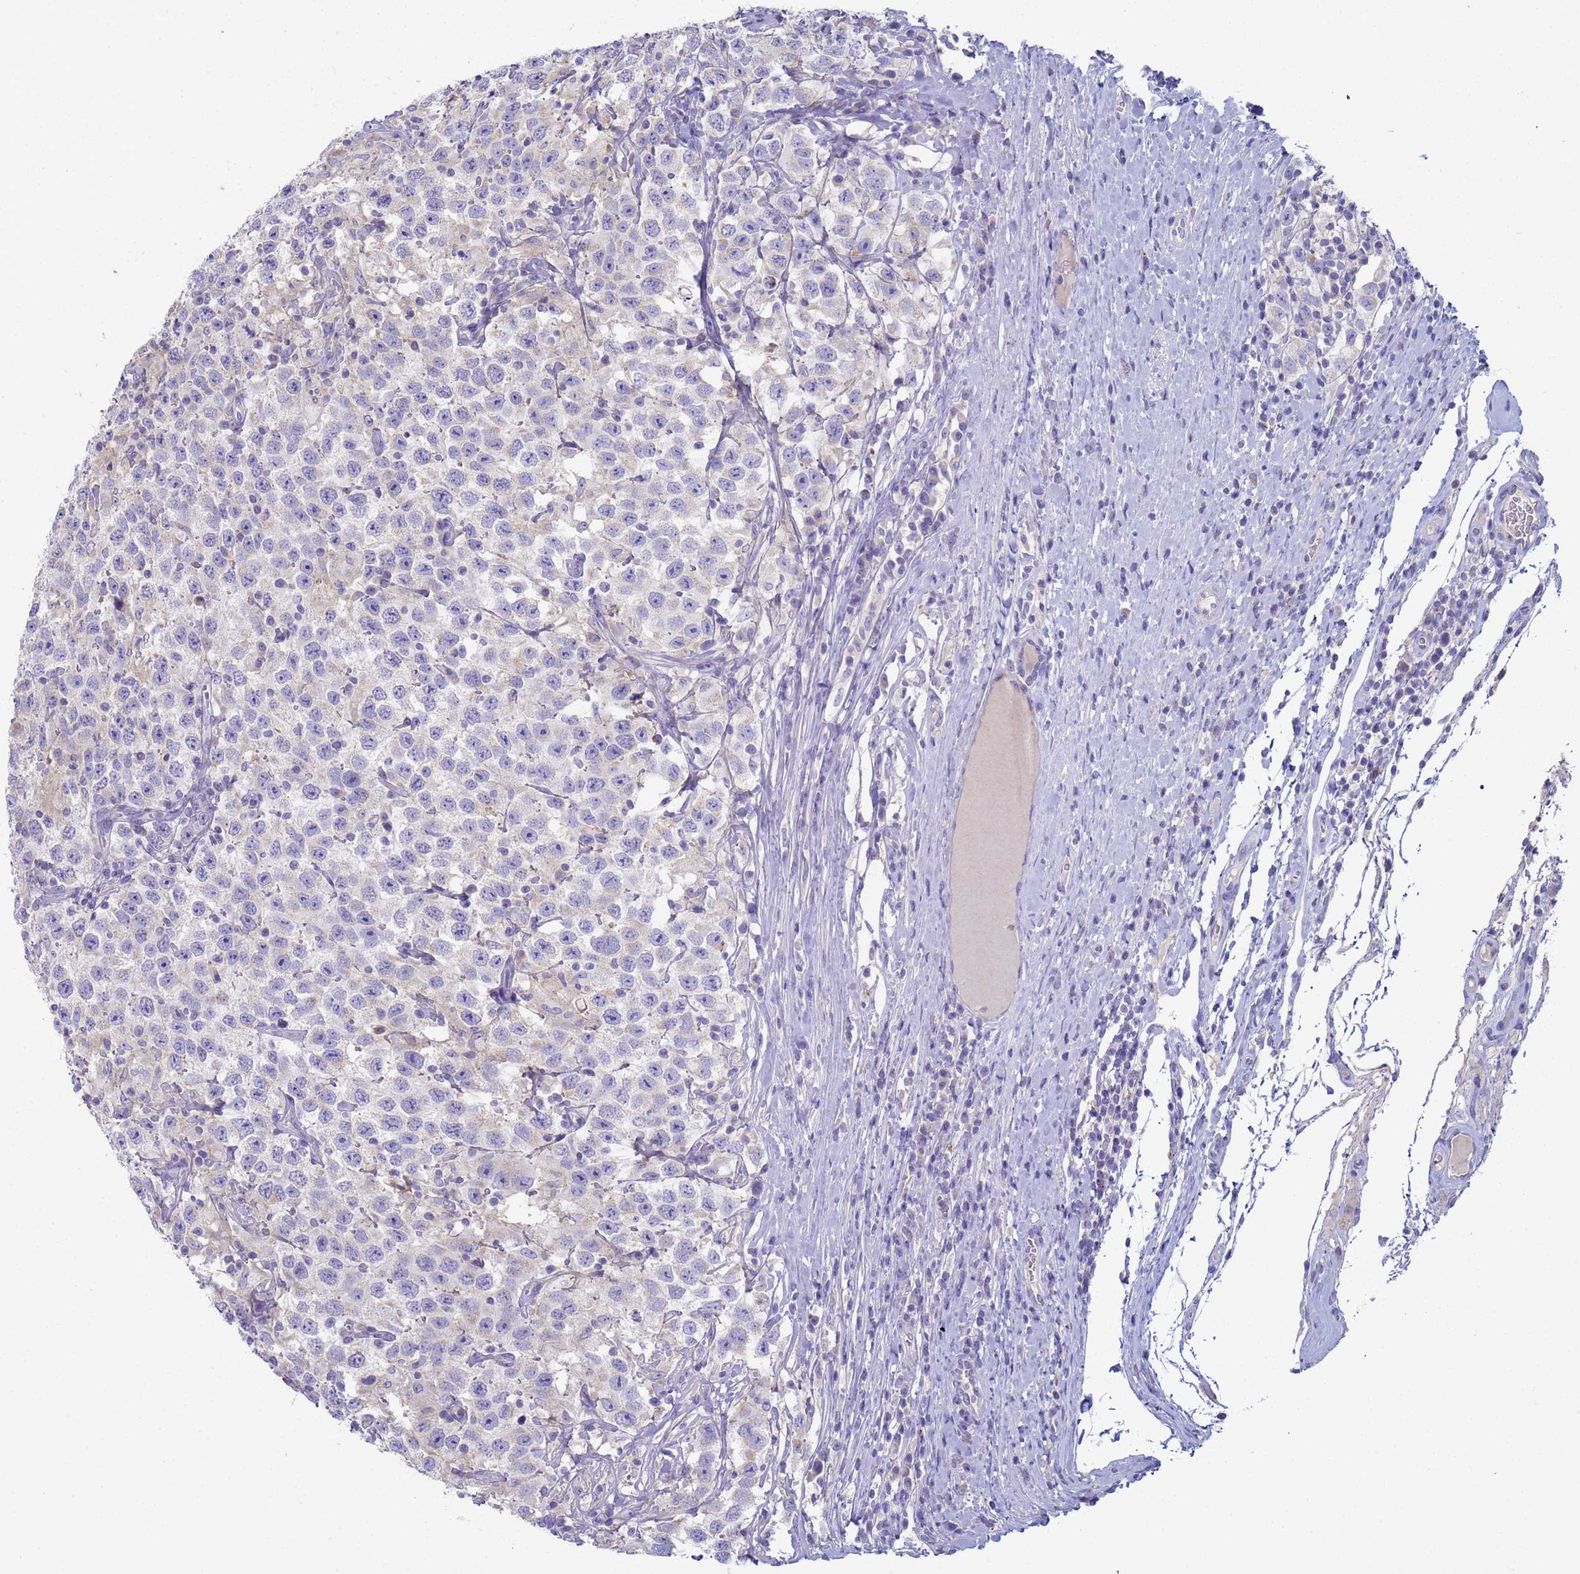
{"staining": {"intensity": "weak", "quantity": "<25%", "location": "cytoplasmic/membranous"}, "tissue": "testis cancer", "cell_type": "Tumor cells", "image_type": "cancer", "snomed": [{"axis": "morphology", "description": "Seminoma, NOS"}, {"axis": "topography", "description": "Testis"}], "caption": "Testis seminoma was stained to show a protein in brown. There is no significant positivity in tumor cells. (DAB immunohistochemistry, high magnification).", "gene": "CR1", "patient": {"sex": "male", "age": 41}}